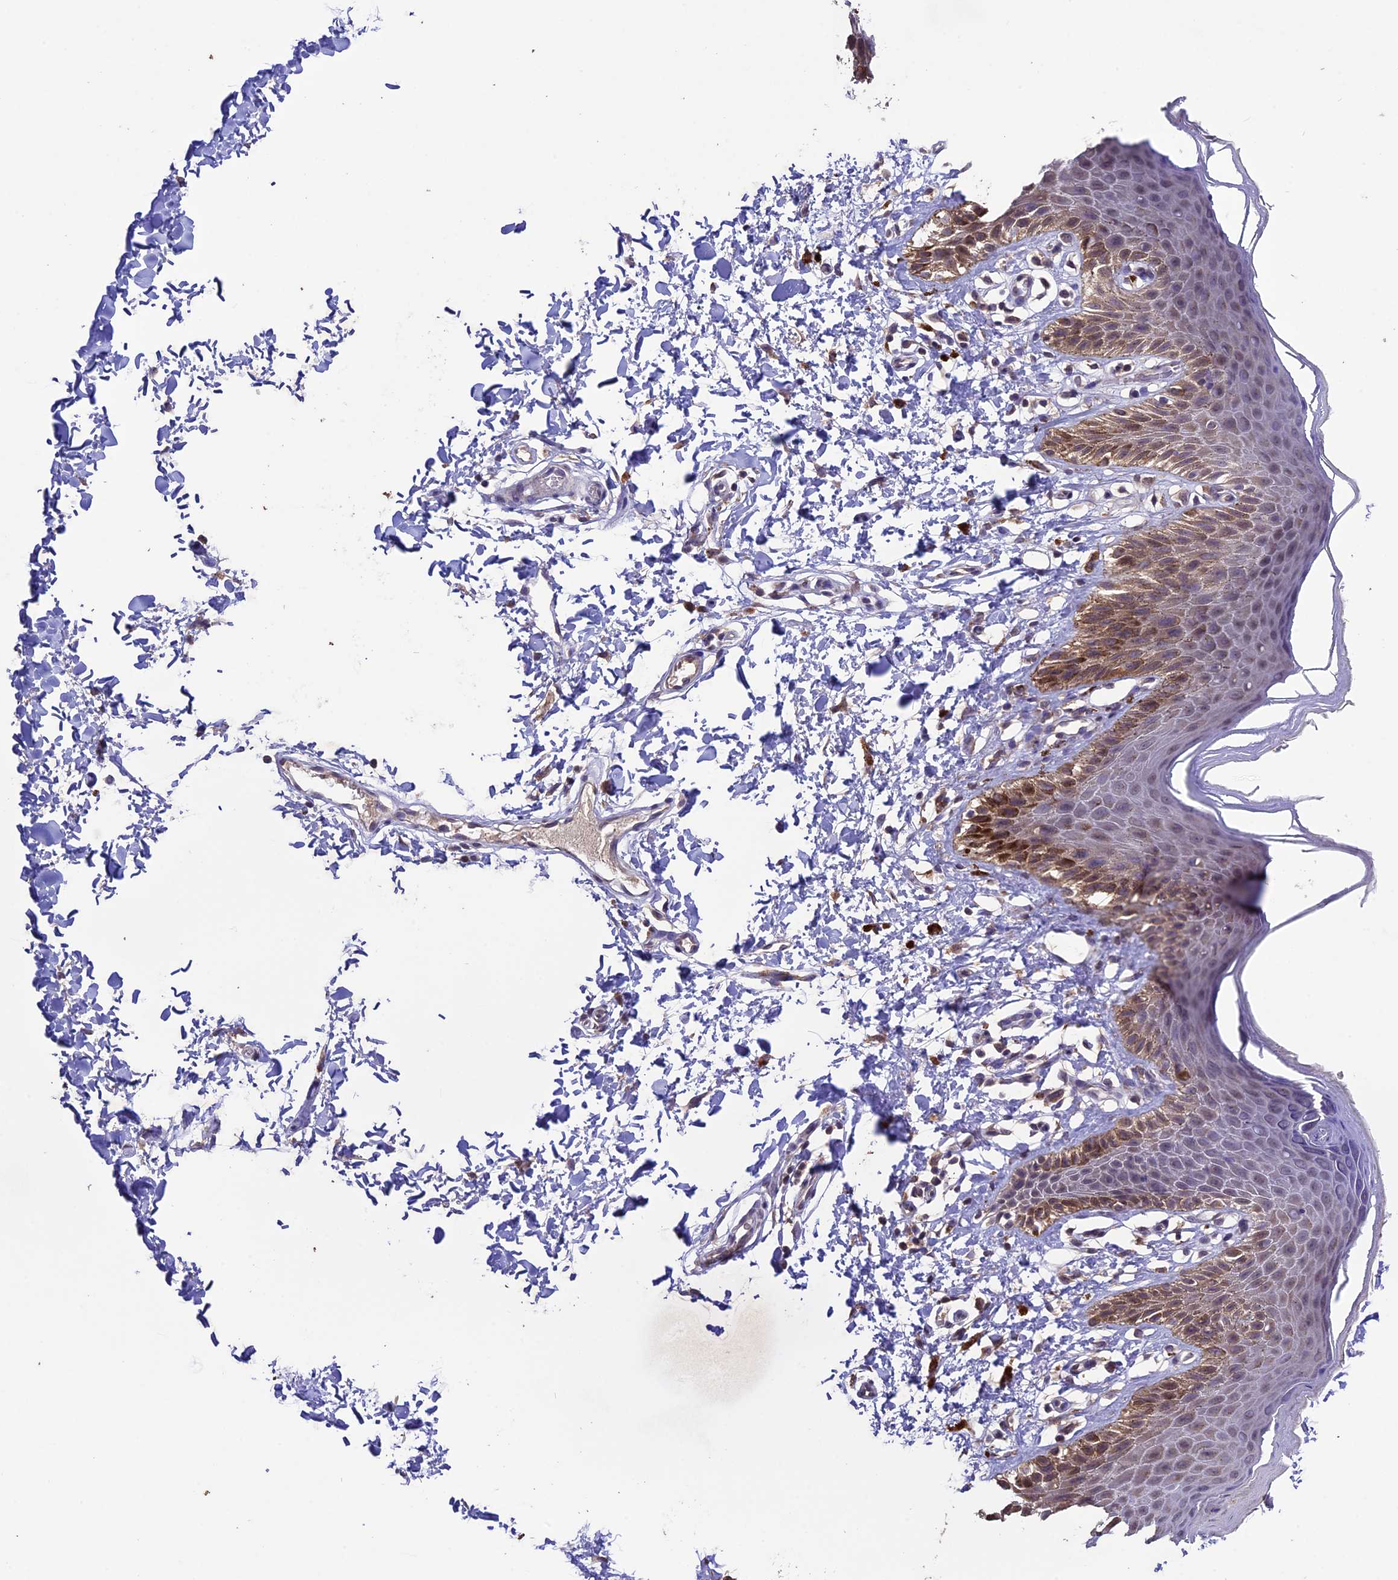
{"staining": {"intensity": "strong", "quantity": "<25%", "location": "cytoplasmic/membranous"}, "tissue": "skin", "cell_type": "Epidermal cells", "image_type": "normal", "snomed": [{"axis": "morphology", "description": "Normal tissue, NOS"}, {"axis": "topography", "description": "Anal"}], "caption": "Protein positivity by immunohistochemistry (IHC) exhibits strong cytoplasmic/membranous staining in about <25% of epidermal cells in normal skin.", "gene": "DIS3L", "patient": {"sex": "male", "age": 44}}